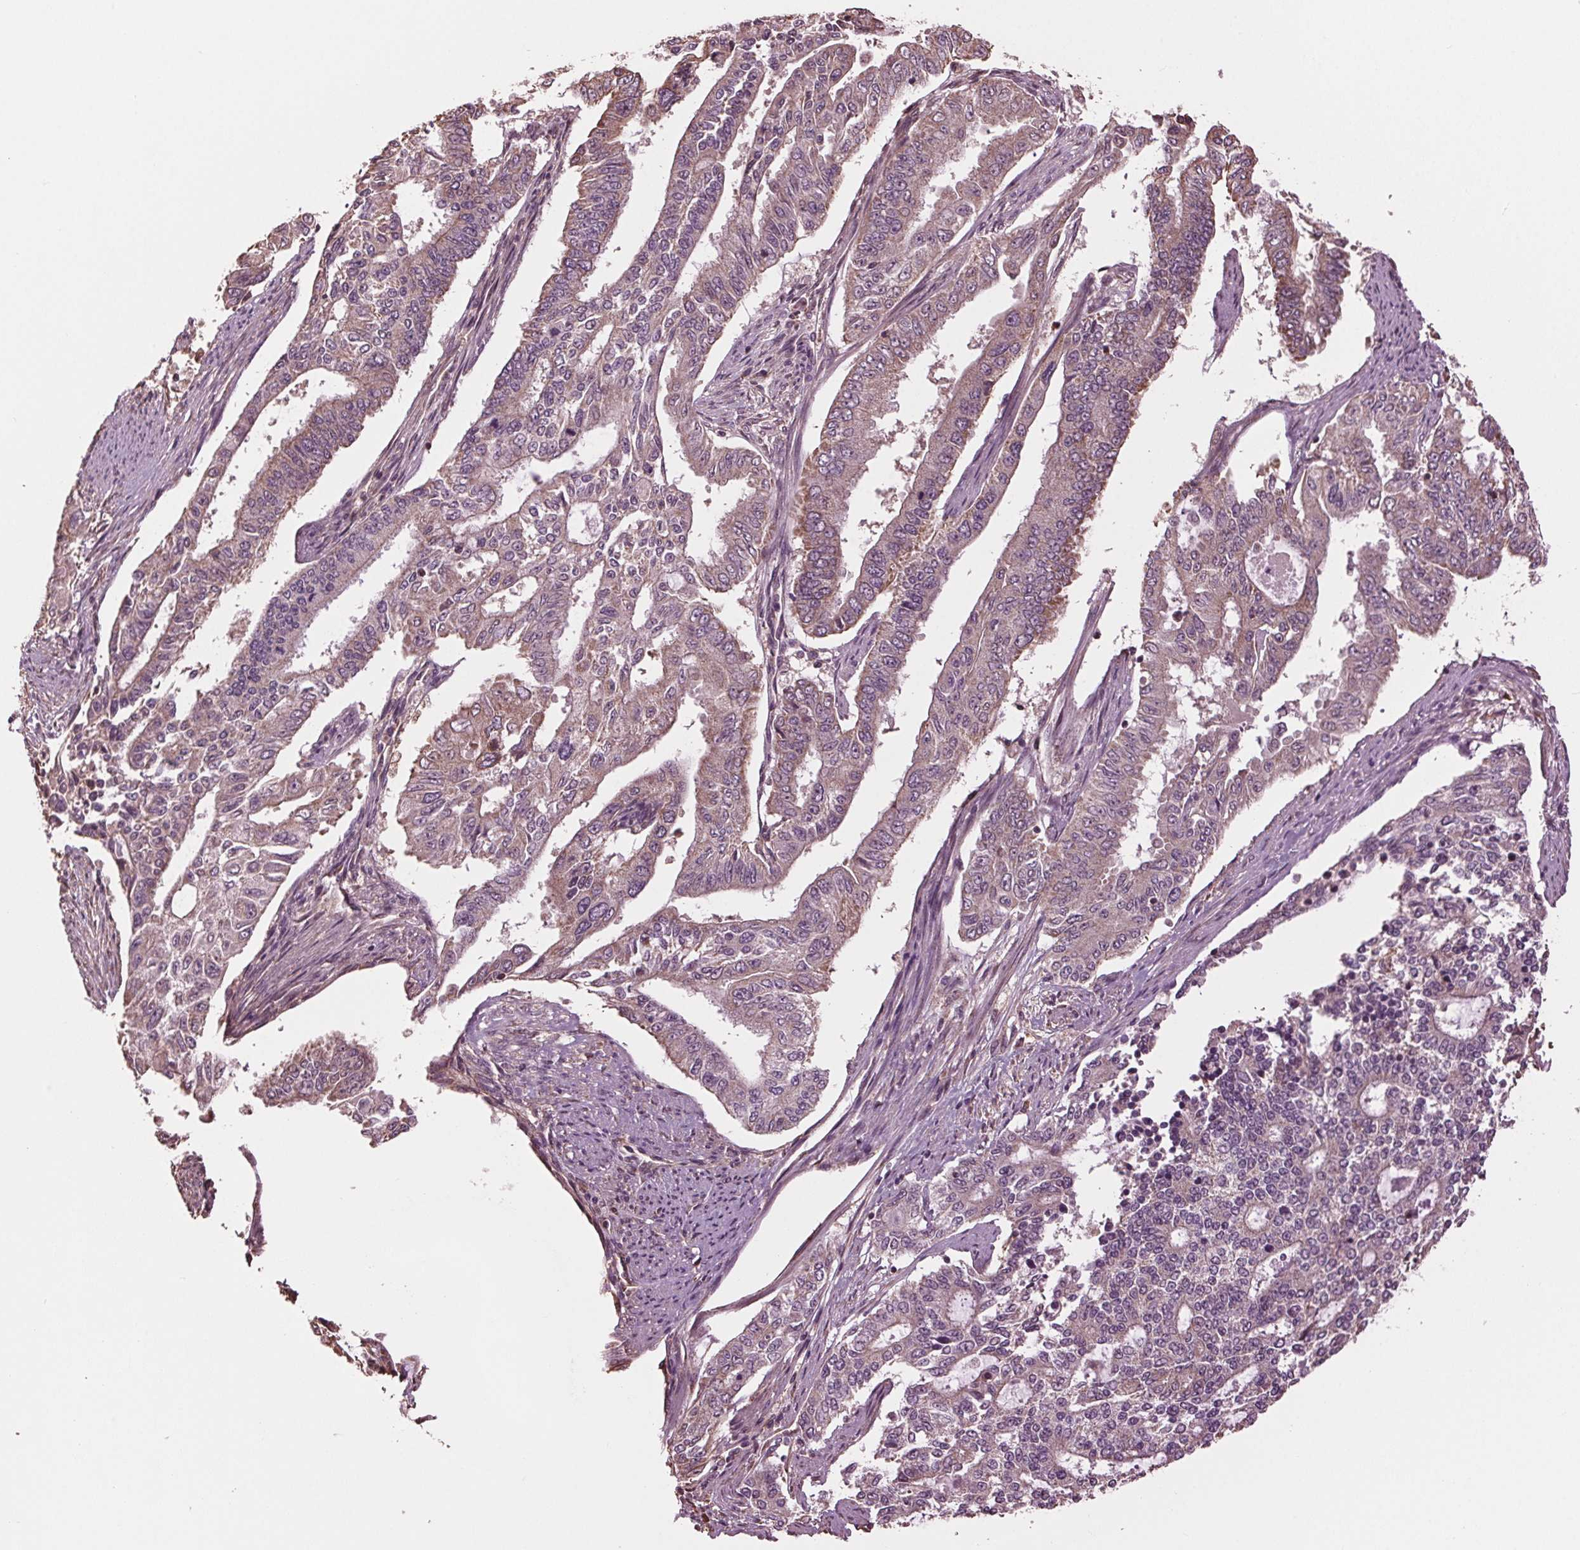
{"staining": {"intensity": "weak", "quantity": "<25%", "location": "cytoplasmic/membranous"}, "tissue": "endometrial cancer", "cell_type": "Tumor cells", "image_type": "cancer", "snomed": [{"axis": "morphology", "description": "Adenocarcinoma, NOS"}, {"axis": "topography", "description": "Uterus"}], "caption": "An immunohistochemistry (IHC) photomicrograph of endometrial cancer (adenocarcinoma) is shown. There is no staining in tumor cells of endometrial cancer (adenocarcinoma).", "gene": "RNPEP", "patient": {"sex": "female", "age": 59}}